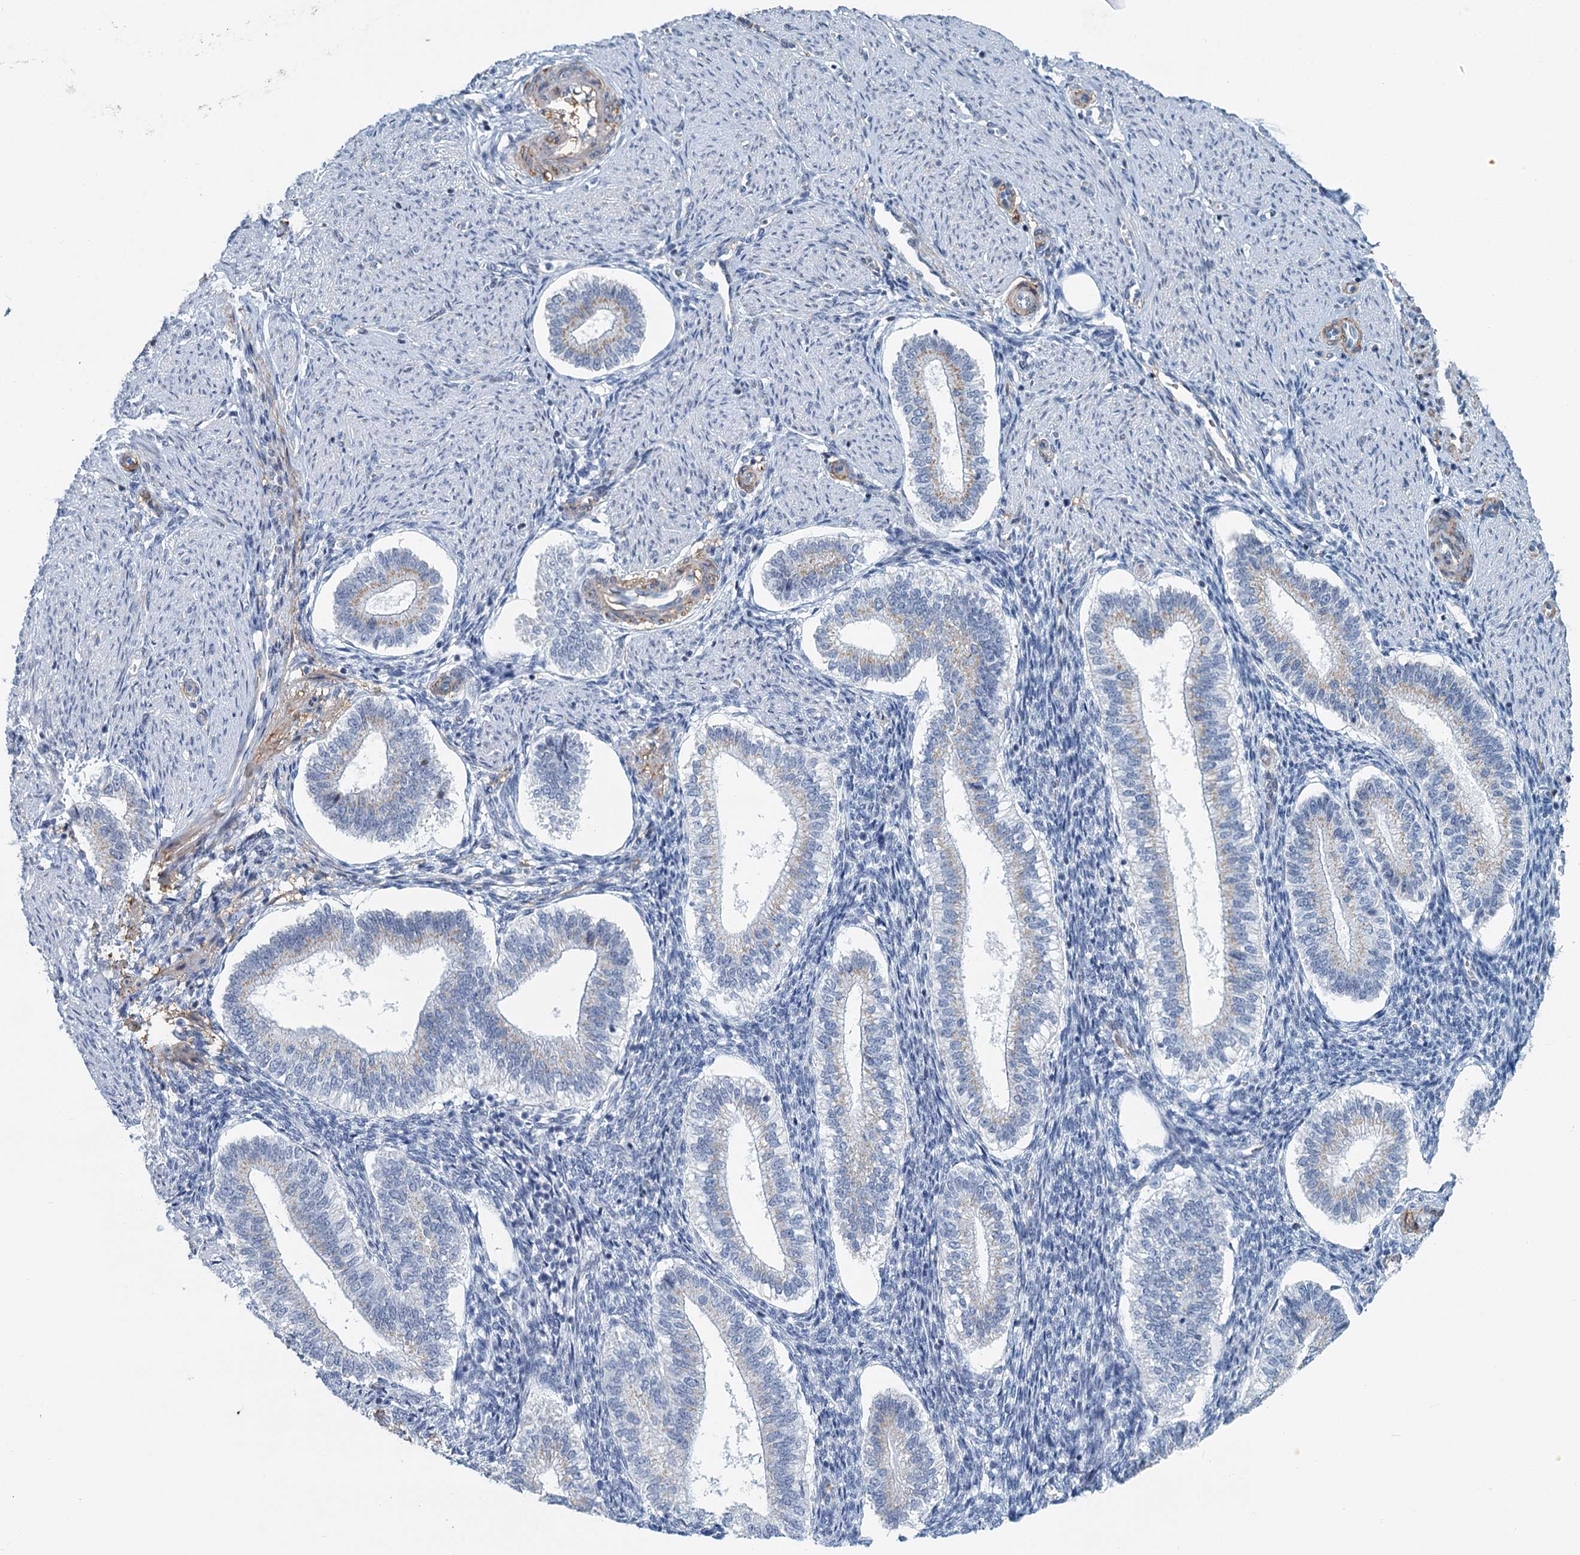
{"staining": {"intensity": "negative", "quantity": "none", "location": "none"}, "tissue": "endometrium", "cell_type": "Cells in endometrial stroma", "image_type": "normal", "snomed": [{"axis": "morphology", "description": "Normal tissue, NOS"}, {"axis": "topography", "description": "Endometrium"}], "caption": "Cells in endometrial stroma show no significant protein expression in unremarkable endometrium.", "gene": "ZNF527", "patient": {"sex": "female", "age": 25}}